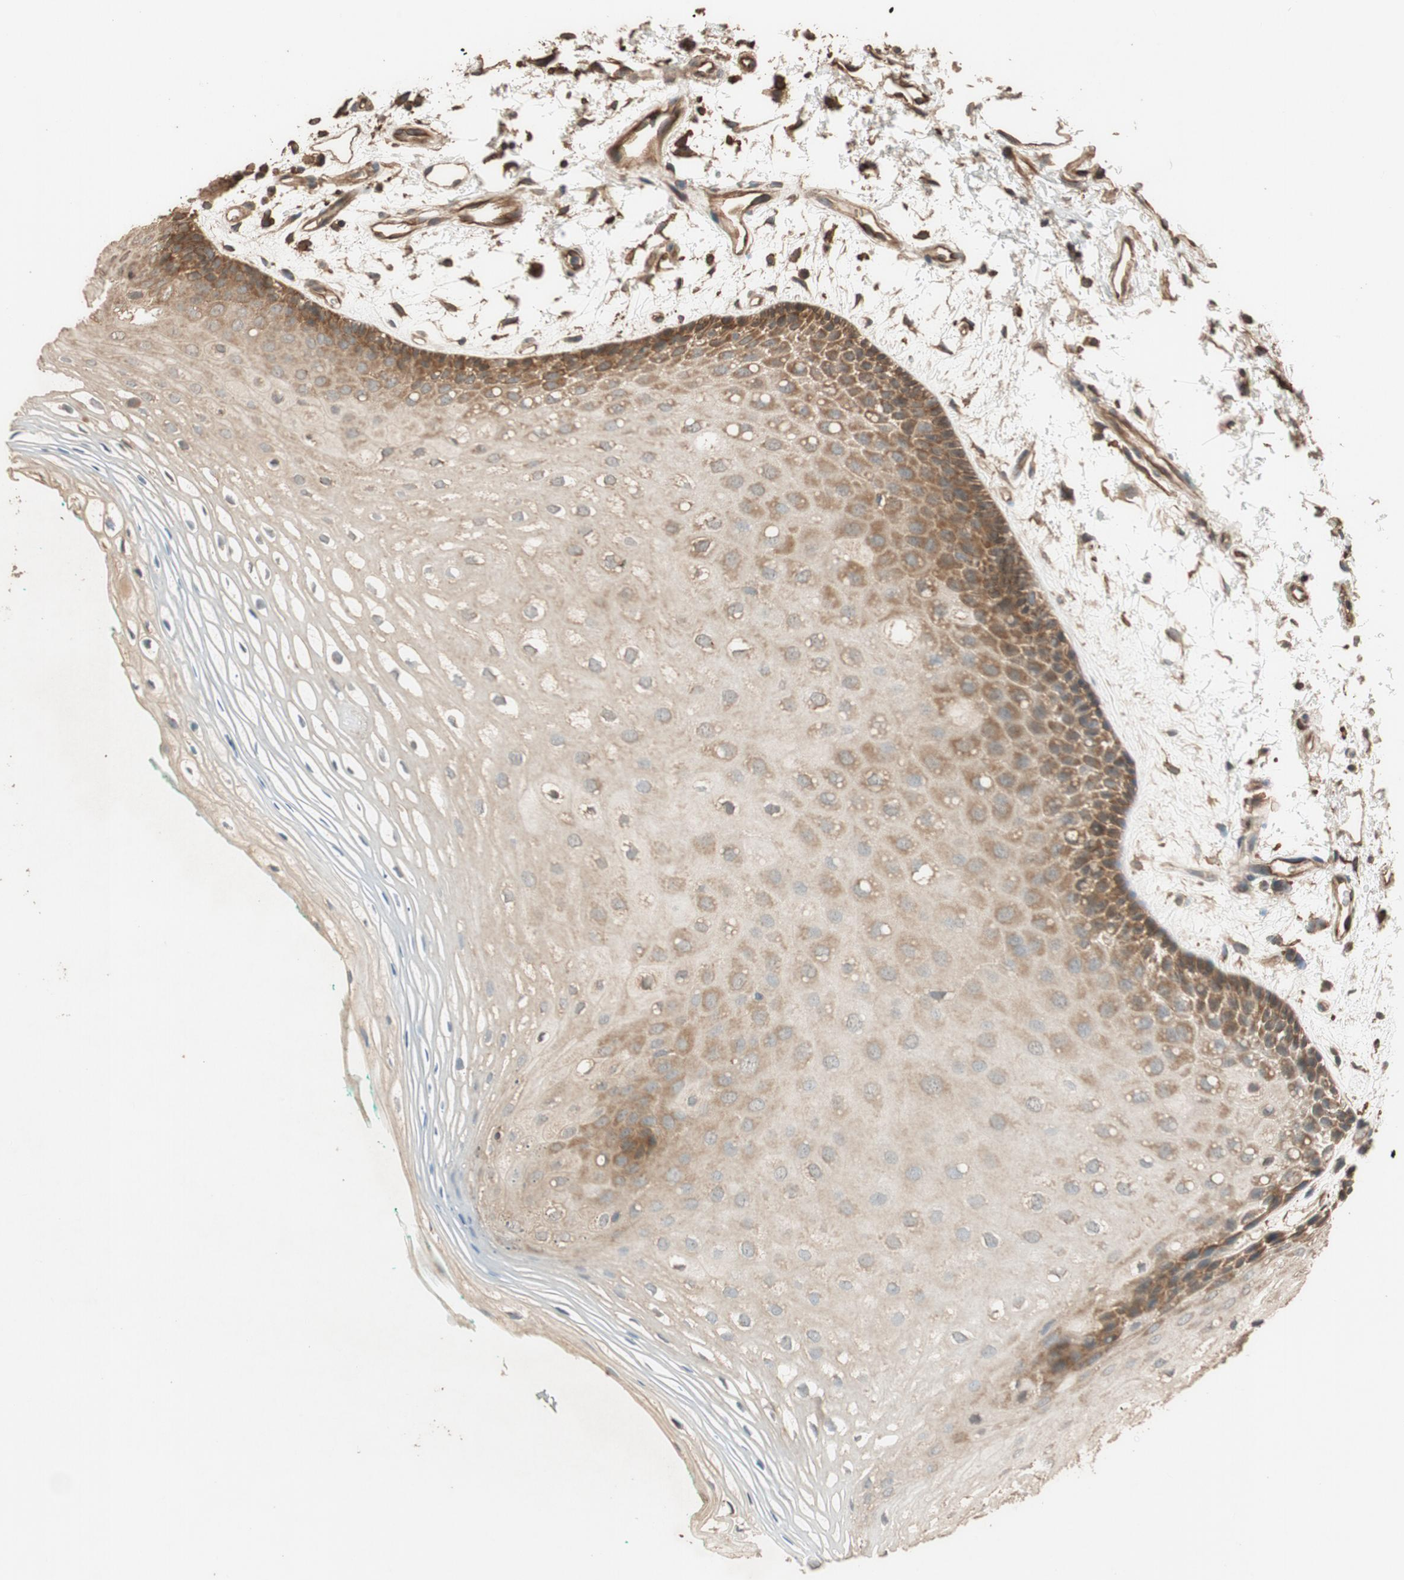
{"staining": {"intensity": "moderate", "quantity": "25%-75%", "location": "cytoplasmic/membranous"}, "tissue": "oral mucosa", "cell_type": "Squamous epithelial cells", "image_type": "normal", "snomed": [{"axis": "morphology", "description": "Normal tissue, NOS"}, {"axis": "topography", "description": "Skeletal muscle"}, {"axis": "topography", "description": "Oral tissue"}, {"axis": "topography", "description": "Peripheral nerve tissue"}], "caption": "The immunohistochemical stain shows moderate cytoplasmic/membranous expression in squamous epithelial cells of unremarkable oral mucosa.", "gene": "MST1R", "patient": {"sex": "female", "age": 84}}